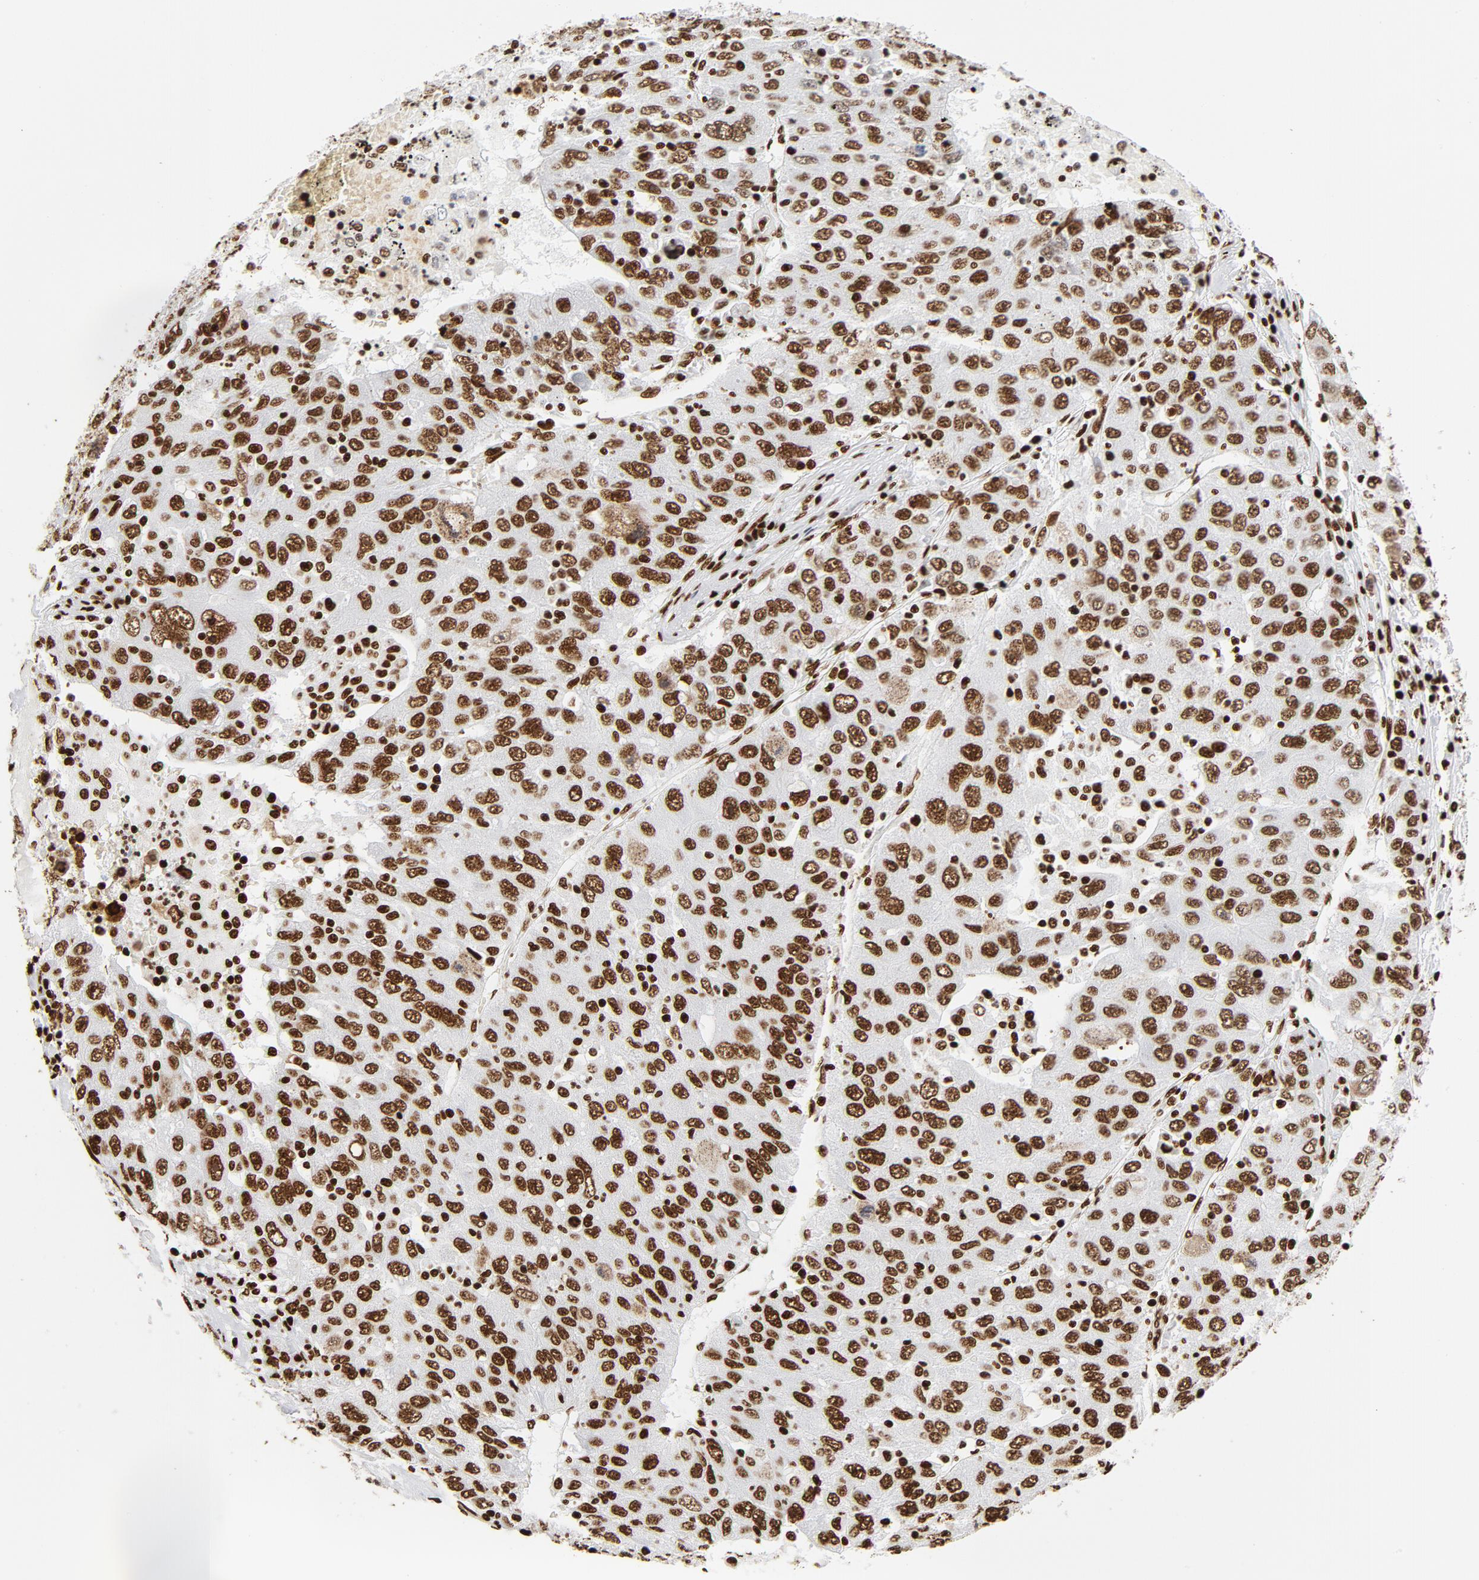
{"staining": {"intensity": "strong", "quantity": ">75%", "location": "nuclear"}, "tissue": "liver cancer", "cell_type": "Tumor cells", "image_type": "cancer", "snomed": [{"axis": "morphology", "description": "Carcinoma, Hepatocellular, NOS"}, {"axis": "topography", "description": "Liver"}], "caption": "Immunohistochemistry of human liver hepatocellular carcinoma shows high levels of strong nuclear expression in about >75% of tumor cells.", "gene": "XRCC6", "patient": {"sex": "male", "age": 49}}